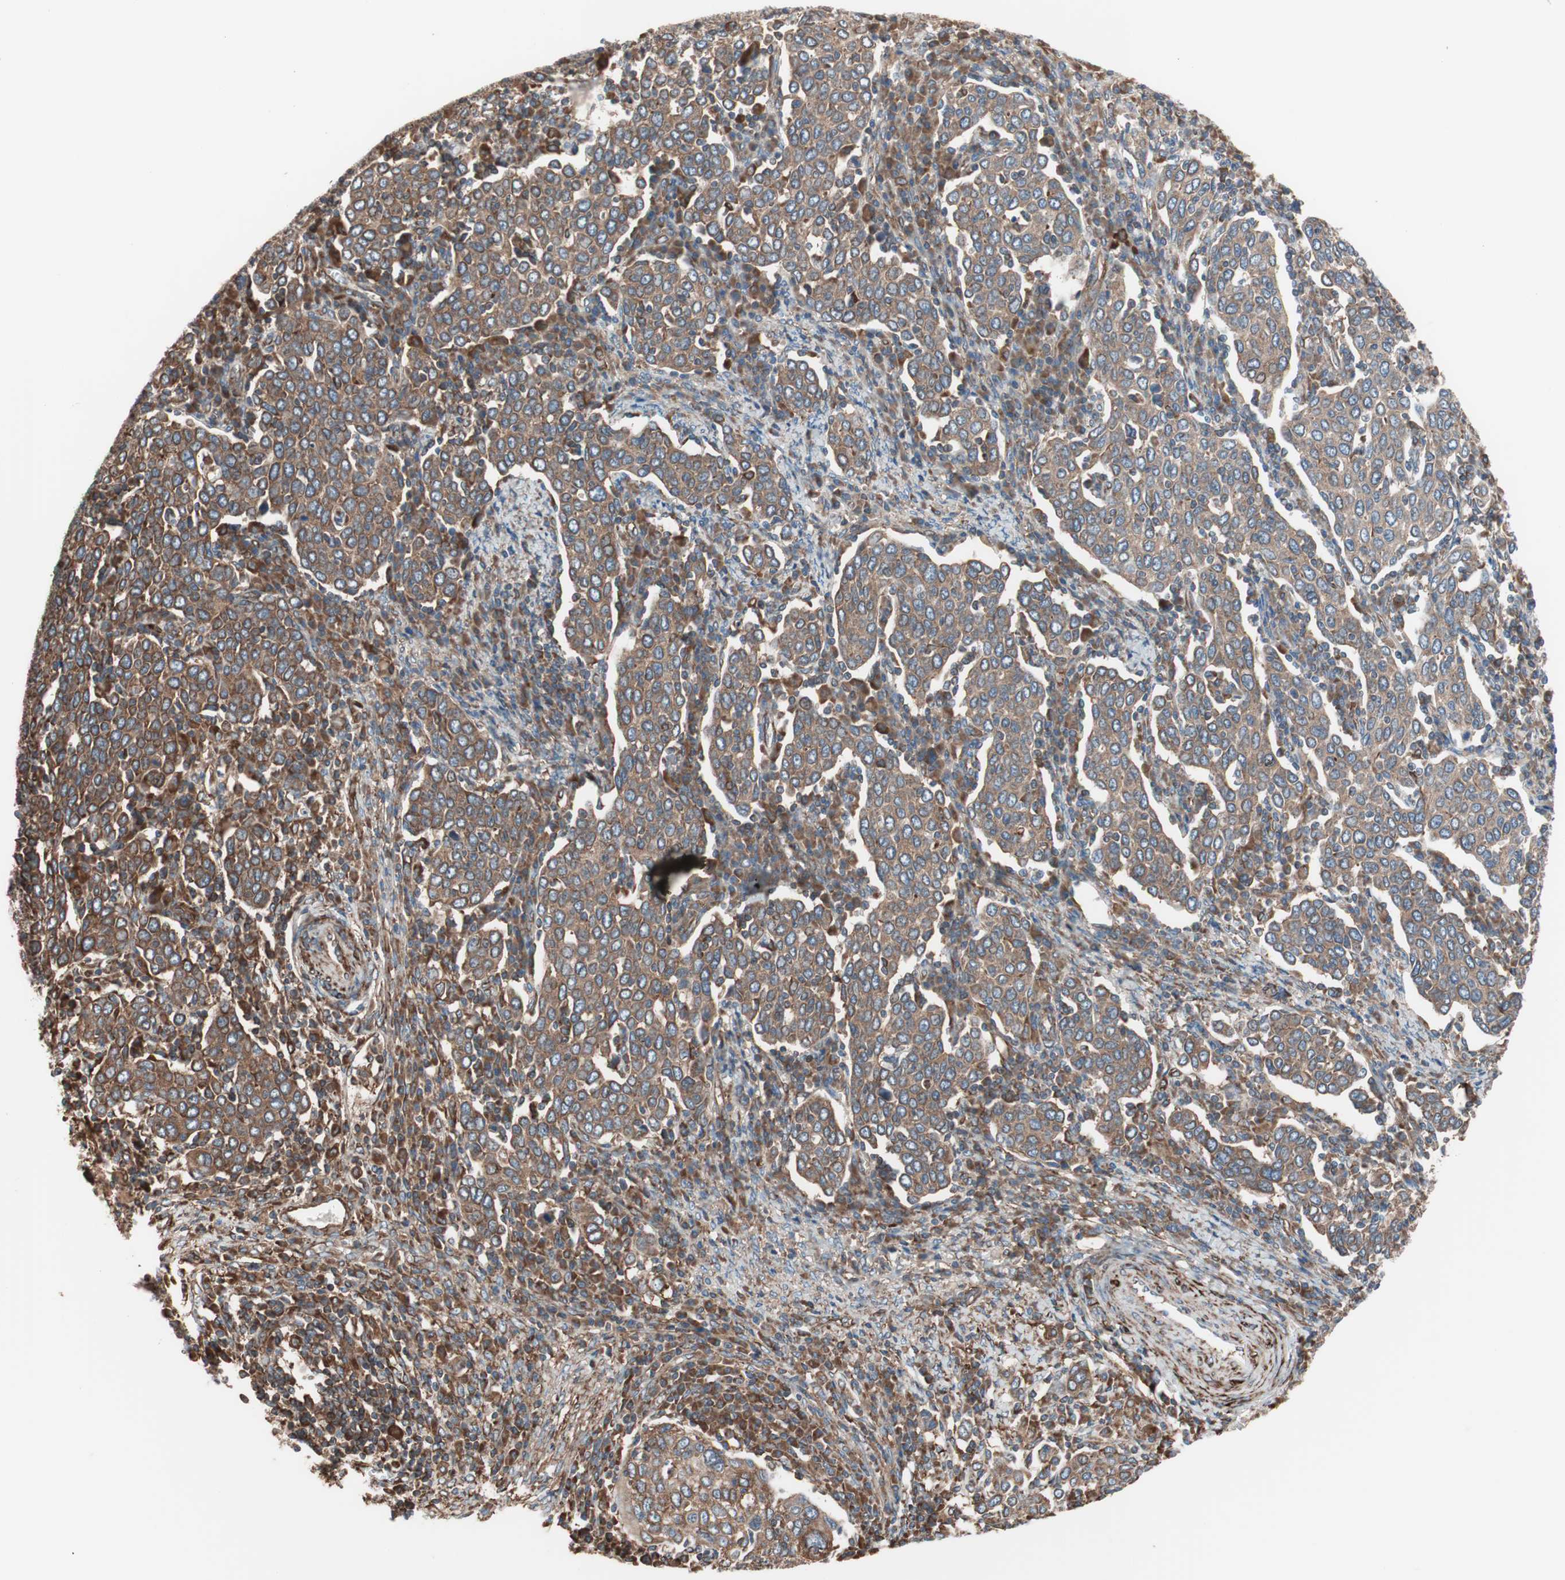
{"staining": {"intensity": "moderate", "quantity": ">75%", "location": "cytoplasmic/membranous"}, "tissue": "cervical cancer", "cell_type": "Tumor cells", "image_type": "cancer", "snomed": [{"axis": "morphology", "description": "Squamous cell carcinoma, NOS"}, {"axis": "topography", "description": "Cervix"}], "caption": "Tumor cells show moderate cytoplasmic/membranous positivity in approximately >75% of cells in cervical cancer.", "gene": "GPSM2", "patient": {"sex": "female", "age": 40}}